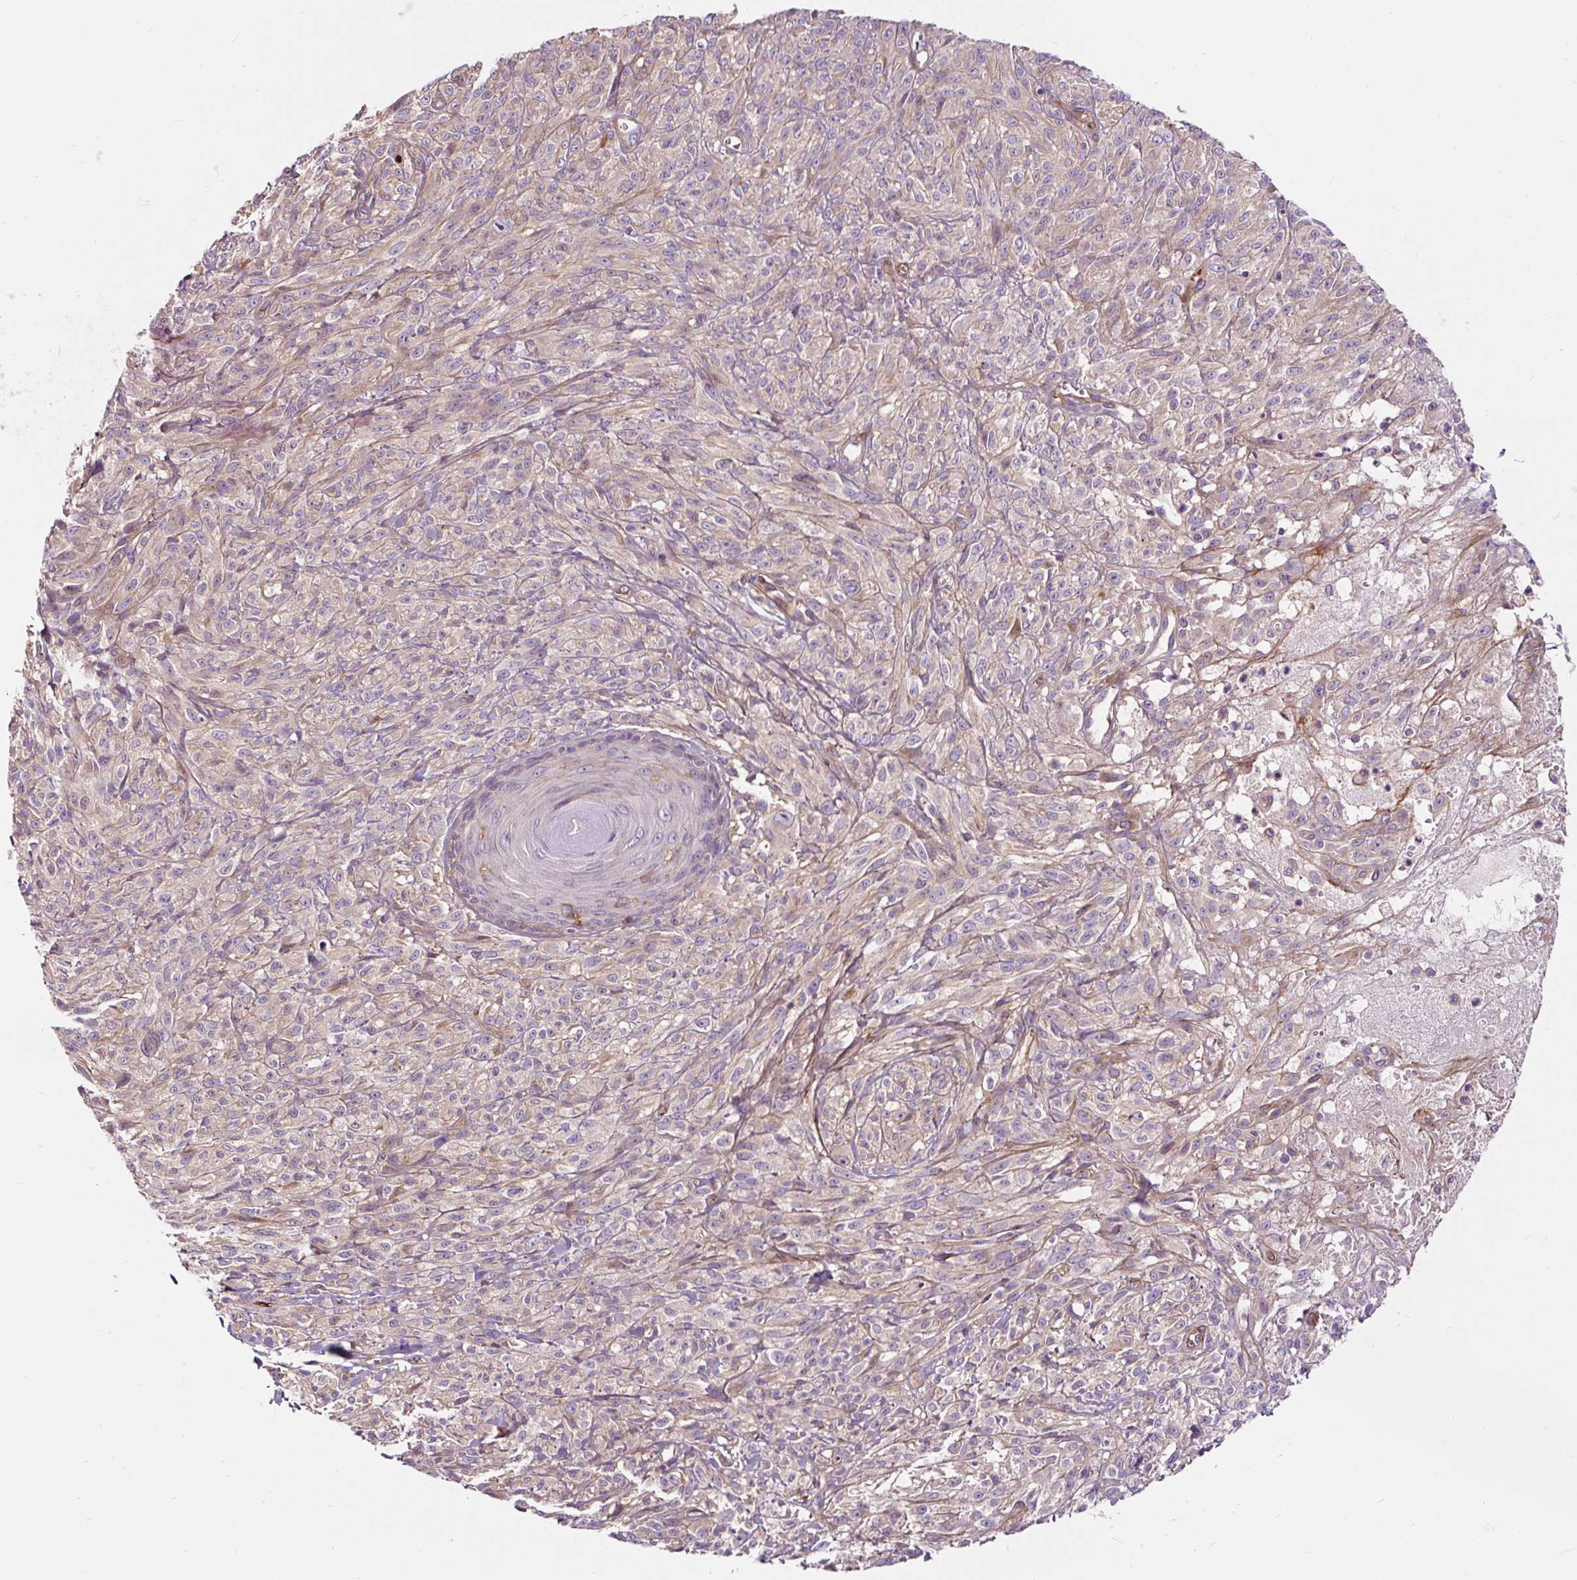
{"staining": {"intensity": "negative", "quantity": "none", "location": "none"}, "tissue": "melanoma", "cell_type": "Tumor cells", "image_type": "cancer", "snomed": [{"axis": "morphology", "description": "Malignant melanoma, NOS"}, {"axis": "topography", "description": "Skin of upper arm"}], "caption": "Immunohistochemistry histopathology image of neoplastic tissue: human malignant melanoma stained with DAB reveals no significant protein expression in tumor cells. (DAB (3,3'-diaminobenzidine) immunohistochemistry (IHC) visualized using brightfield microscopy, high magnification).", "gene": "PCDHGB3", "patient": {"sex": "female", "age": 65}}